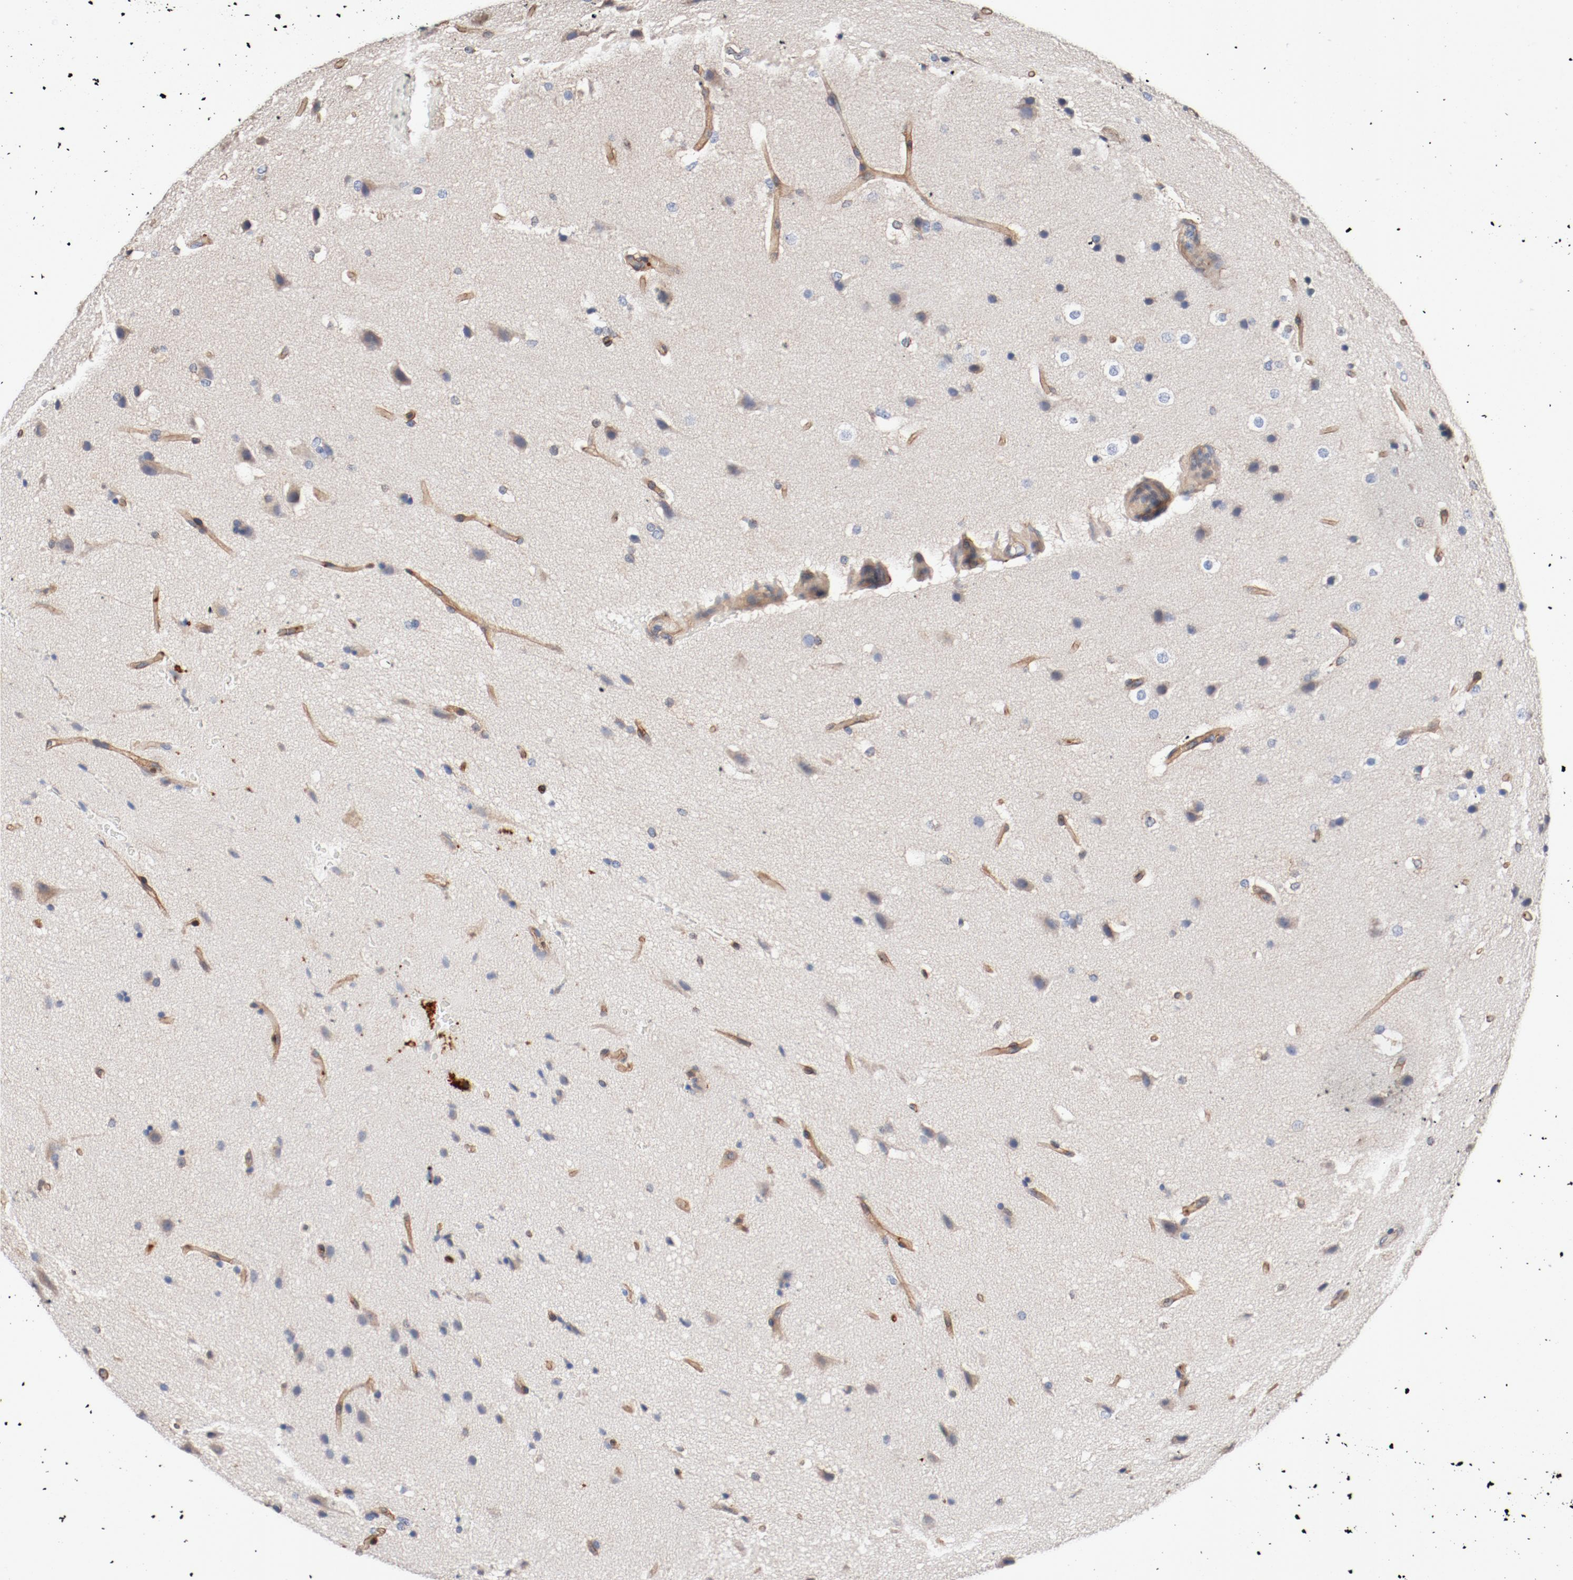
{"staining": {"intensity": "moderate", "quantity": "25%-75%", "location": "cytoplasmic/membranous"}, "tissue": "glioma", "cell_type": "Tumor cells", "image_type": "cancer", "snomed": [{"axis": "morphology", "description": "Glioma, malignant, Low grade"}, {"axis": "topography", "description": "Cerebral cortex"}], "caption": "Tumor cells display moderate cytoplasmic/membranous positivity in about 25%-75% of cells in glioma. (DAB IHC, brown staining for protein, blue staining for nuclei).", "gene": "ILK", "patient": {"sex": "female", "age": 47}}